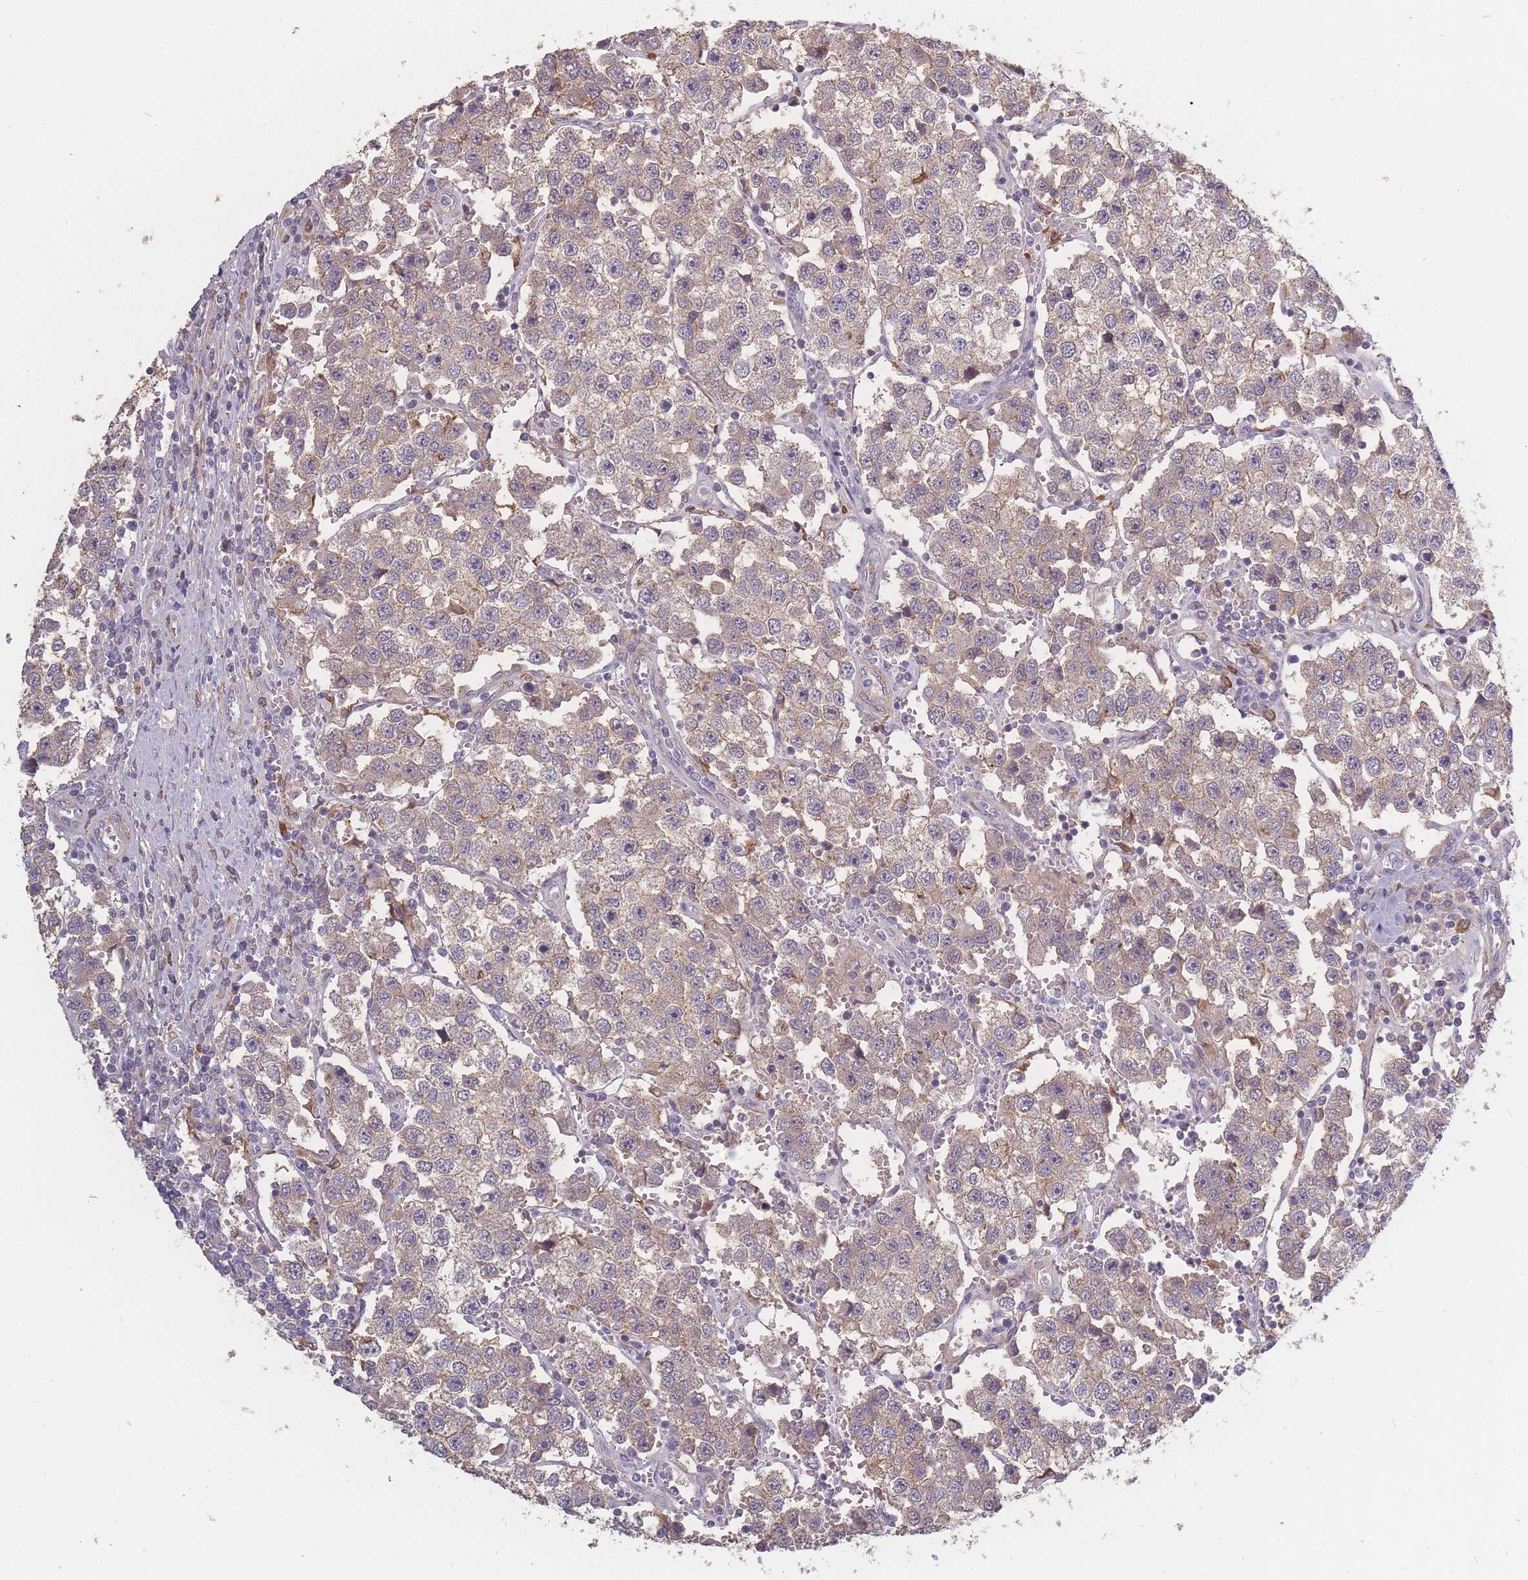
{"staining": {"intensity": "negative", "quantity": "none", "location": "none"}, "tissue": "testis cancer", "cell_type": "Tumor cells", "image_type": "cancer", "snomed": [{"axis": "morphology", "description": "Seminoma, NOS"}, {"axis": "topography", "description": "Testis"}], "caption": "A histopathology image of human seminoma (testis) is negative for staining in tumor cells.", "gene": "BST1", "patient": {"sex": "male", "age": 37}}